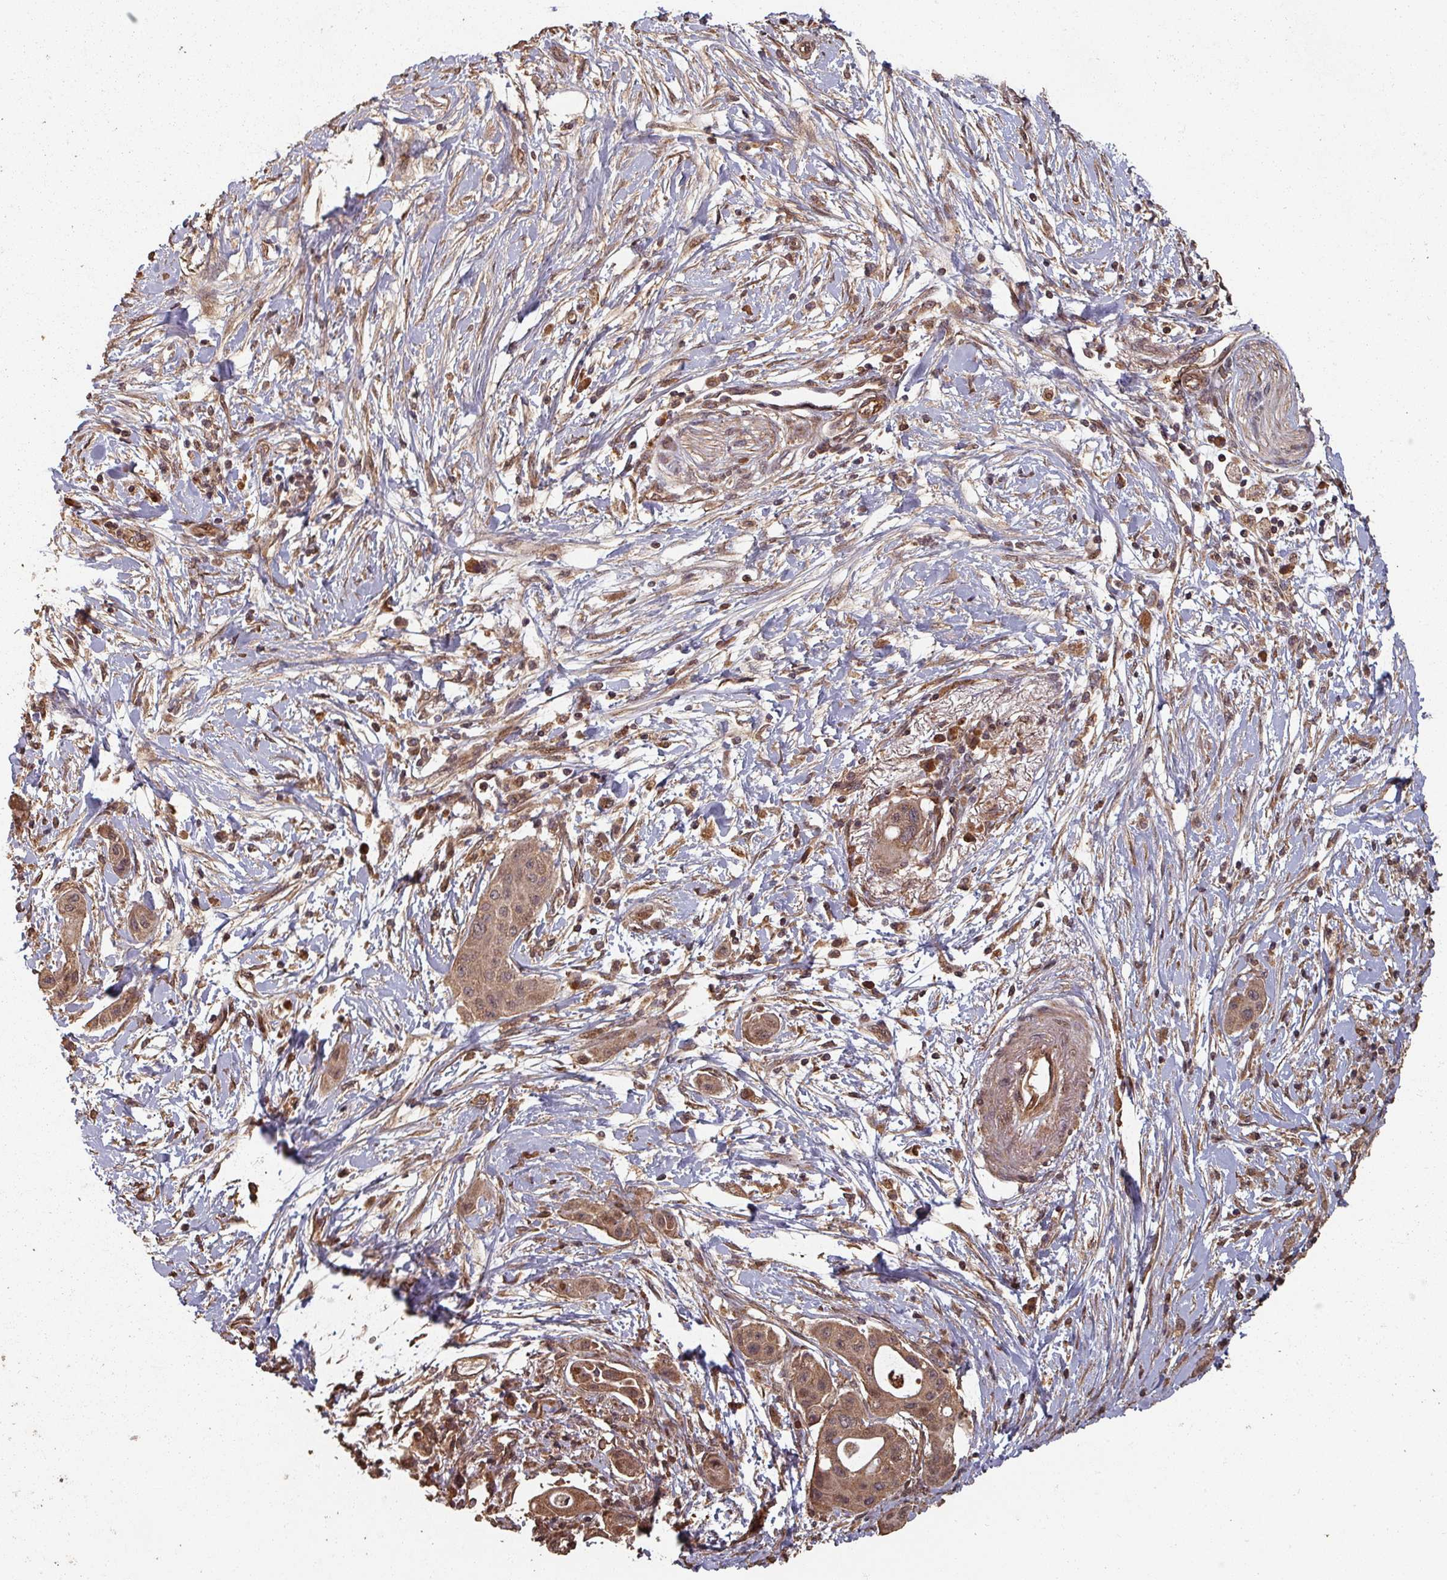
{"staining": {"intensity": "moderate", "quantity": ">75%", "location": "cytoplasmic/membranous,nuclear"}, "tissue": "pancreatic cancer", "cell_type": "Tumor cells", "image_type": "cancer", "snomed": [{"axis": "morphology", "description": "Adenocarcinoma, NOS"}, {"axis": "topography", "description": "Pancreas"}], "caption": "DAB immunohistochemical staining of pancreatic cancer (adenocarcinoma) reveals moderate cytoplasmic/membranous and nuclear protein expression in approximately >75% of tumor cells.", "gene": "EID1", "patient": {"sex": "male", "age": 68}}